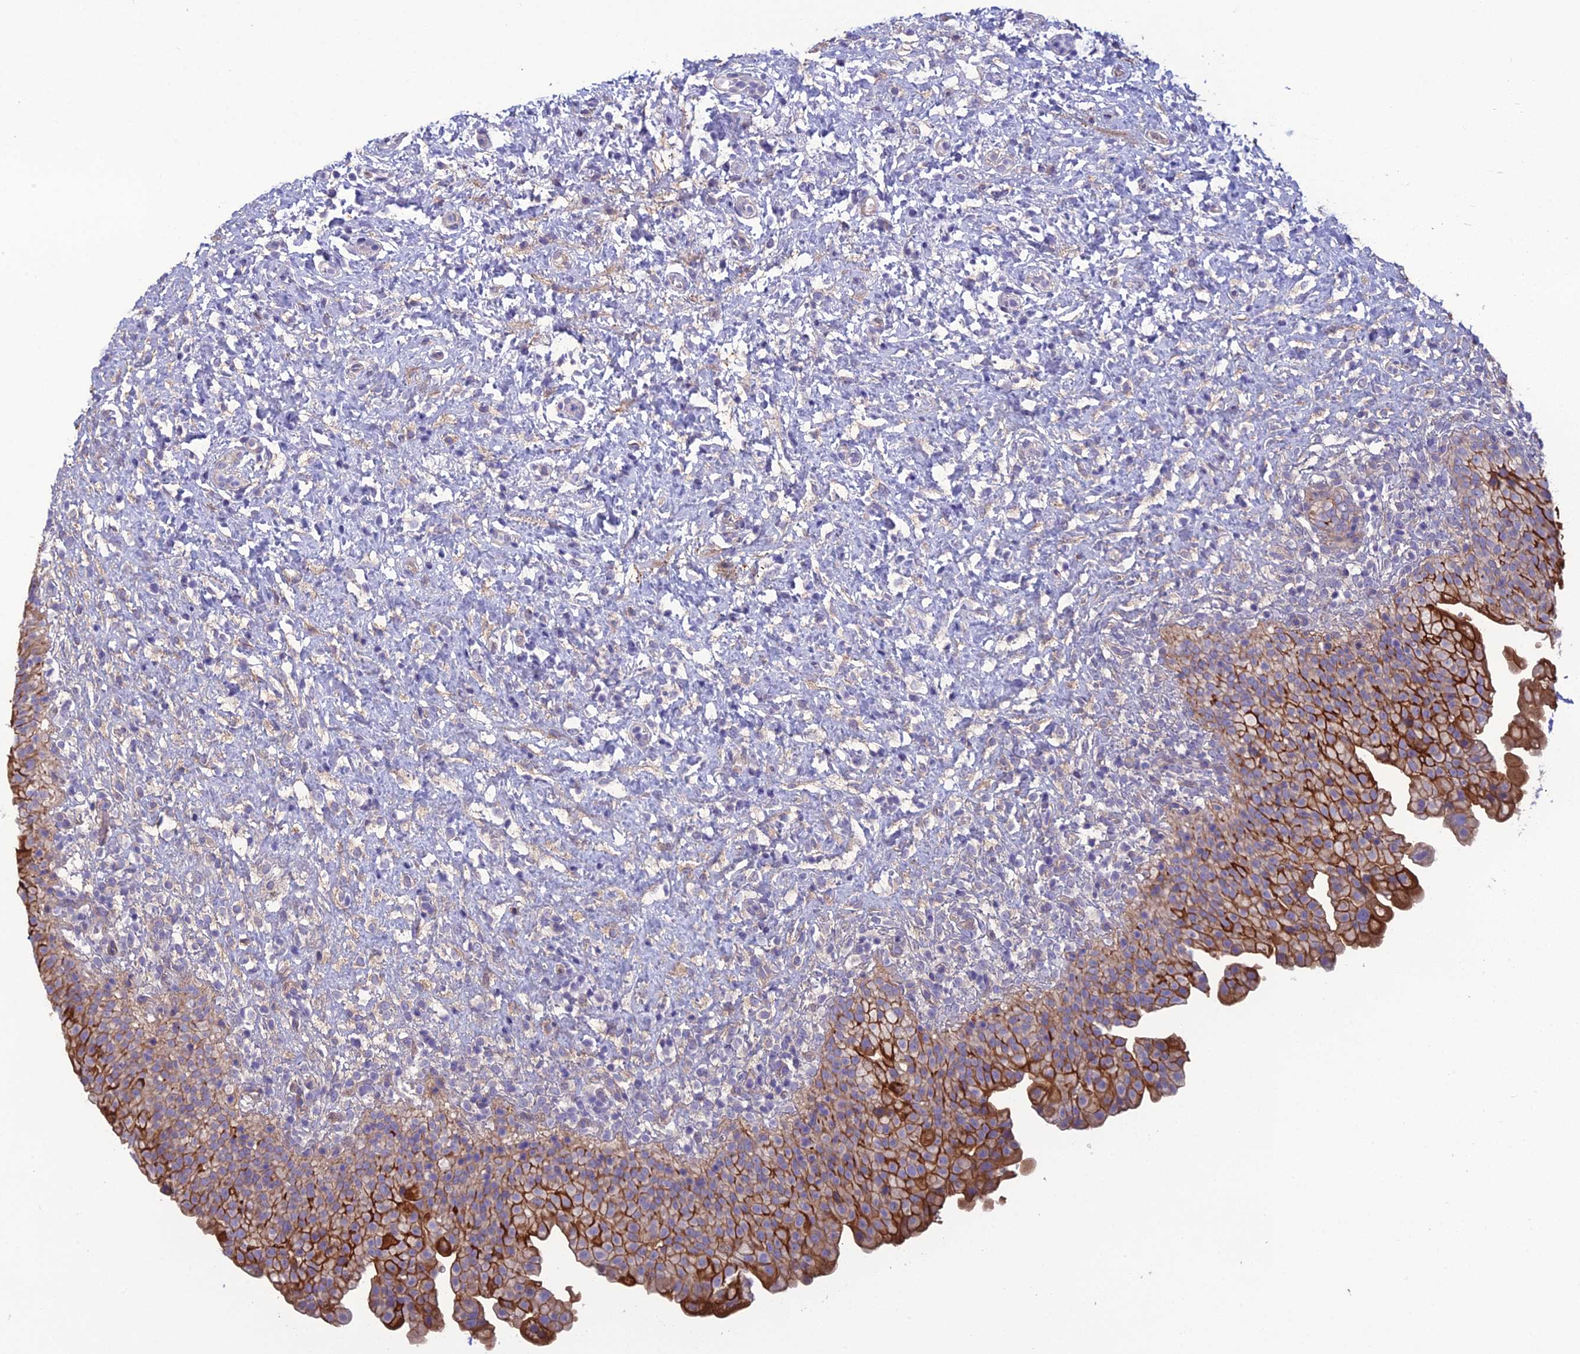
{"staining": {"intensity": "strong", "quantity": "25%-75%", "location": "cytoplasmic/membranous"}, "tissue": "urinary bladder", "cell_type": "Urothelial cells", "image_type": "normal", "snomed": [{"axis": "morphology", "description": "Normal tissue, NOS"}, {"axis": "topography", "description": "Urinary bladder"}], "caption": "Protein staining of unremarkable urinary bladder displays strong cytoplasmic/membranous expression in about 25%-75% of urothelial cells.", "gene": "LZTS2", "patient": {"sex": "female", "age": 27}}